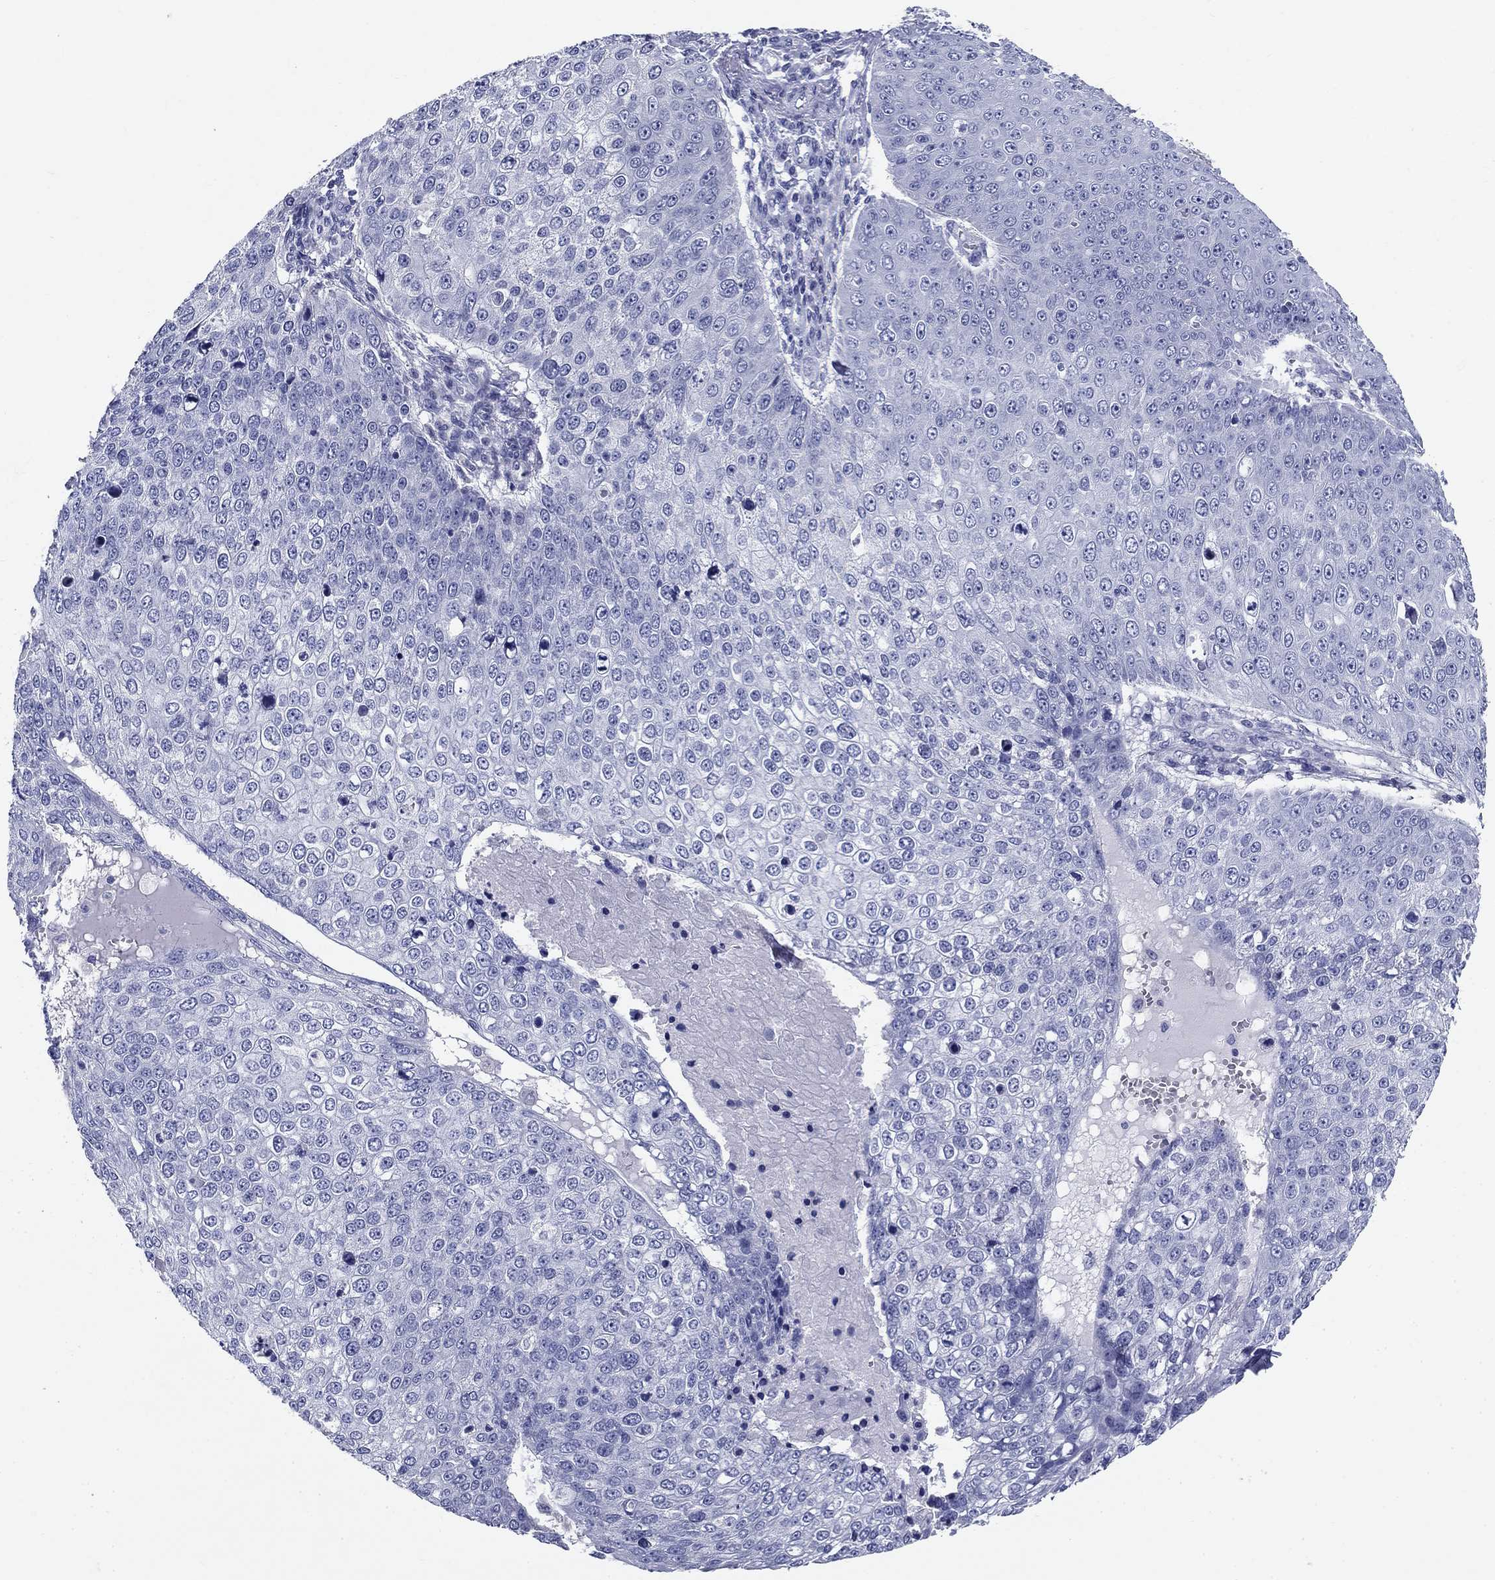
{"staining": {"intensity": "negative", "quantity": "none", "location": "none"}, "tissue": "skin cancer", "cell_type": "Tumor cells", "image_type": "cancer", "snomed": [{"axis": "morphology", "description": "Squamous cell carcinoma, NOS"}, {"axis": "topography", "description": "Skin"}], "caption": "The immunohistochemistry (IHC) histopathology image has no significant expression in tumor cells of skin cancer (squamous cell carcinoma) tissue.", "gene": "UPB1", "patient": {"sex": "male", "age": 71}}